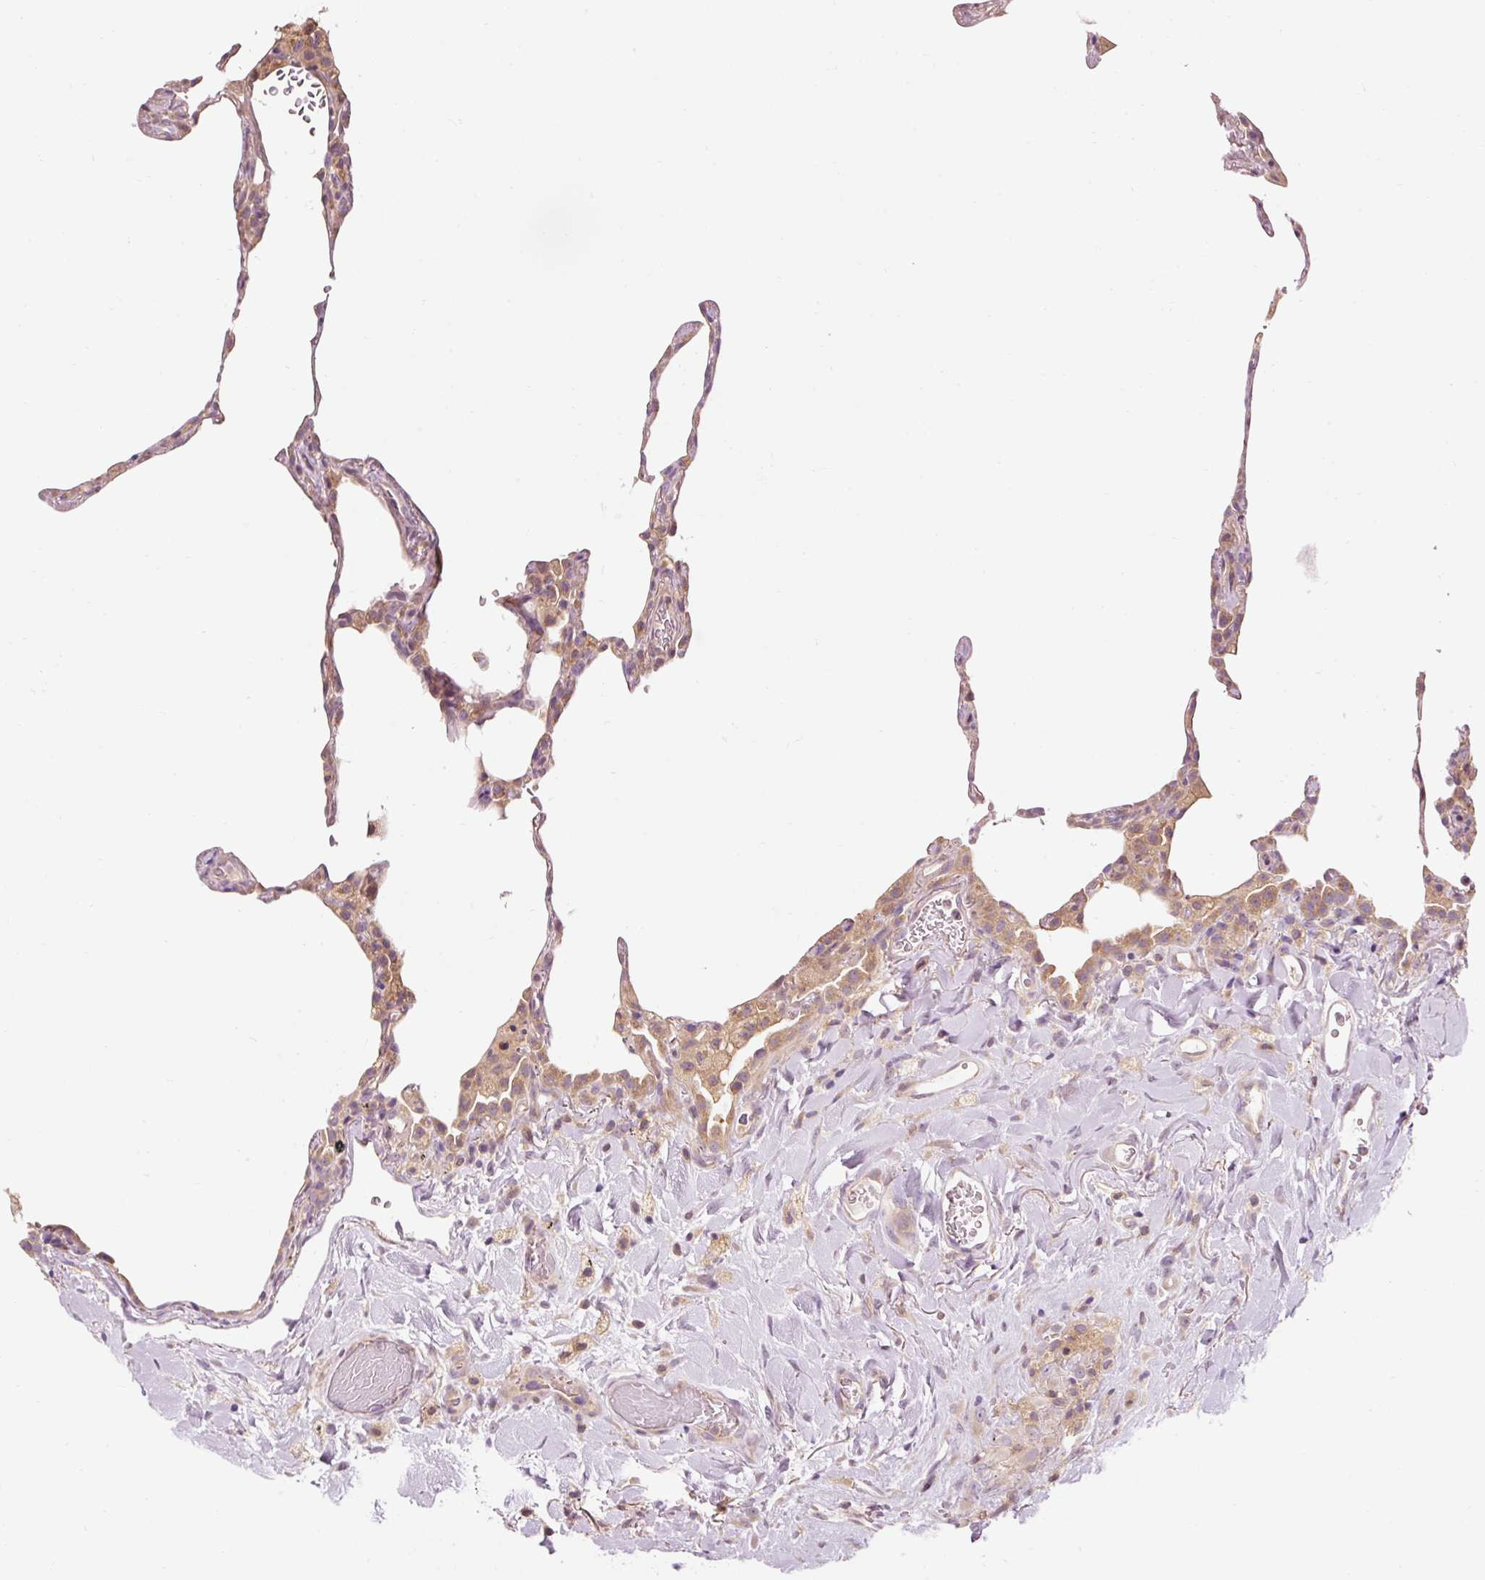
{"staining": {"intensity": "moderate", "quantity": "25%-75%", "location": "cytoplasmic/membranous"}, "tissue": "lung", "cell_type": "Alveolar cells", "image_type": "normal", "snomed": [{"axis": "morphology", "description": "Normal tissue, NOS"}, {"axis": "topography", "description": "Lung"}], "caption": "Protein staining of unremarkable lung exhibits moderate cytoplasmic/membranous positivity in about 25%-75% of alveolar cells. The protein of interest is shown in brown color, while the nuclei are stained blue.", "gene": "NAPA", "patient": {"sex": "female", "age": 57}}